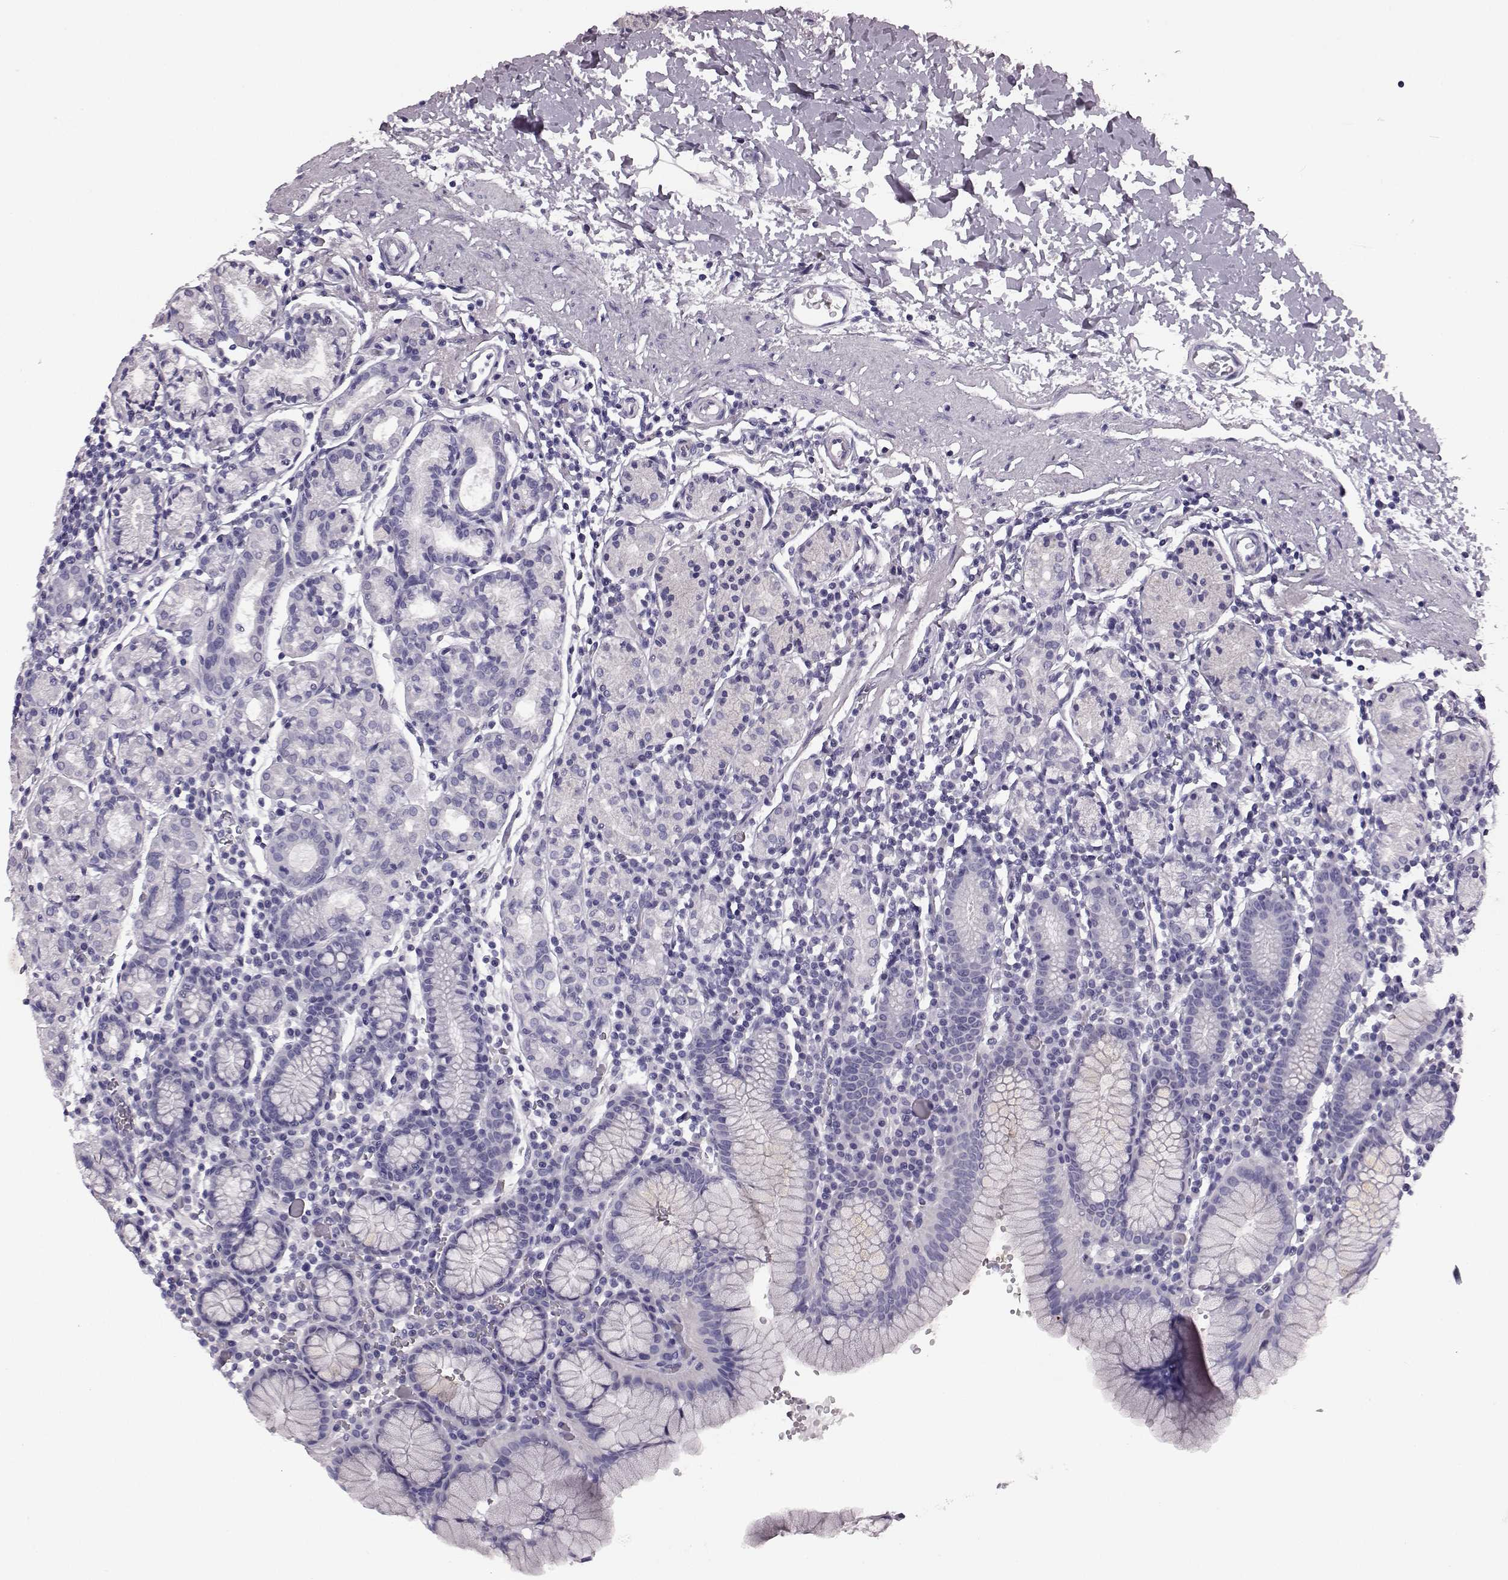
{"staining": {"intensity": "negative", "quantity": "none", "location": "none"}, "tissue": "stomach", "cell_type": "Glandular cells", "image_type": "normal", "snomed": [{"axis": "morphology", "description": "Normal tissue, NOS"}, {"axis": "topography", "description": "Stomach, upper"}, {"axis": "topography", "description": "Stomach"}], "caption": "High power microscopy photomicrograph of an immunohistochemistry micrograph of benign stomach, revealing no significant expression in glandular cells.", "gene": "AIPL1", "patient": {"sex": "male", "age": 62}}